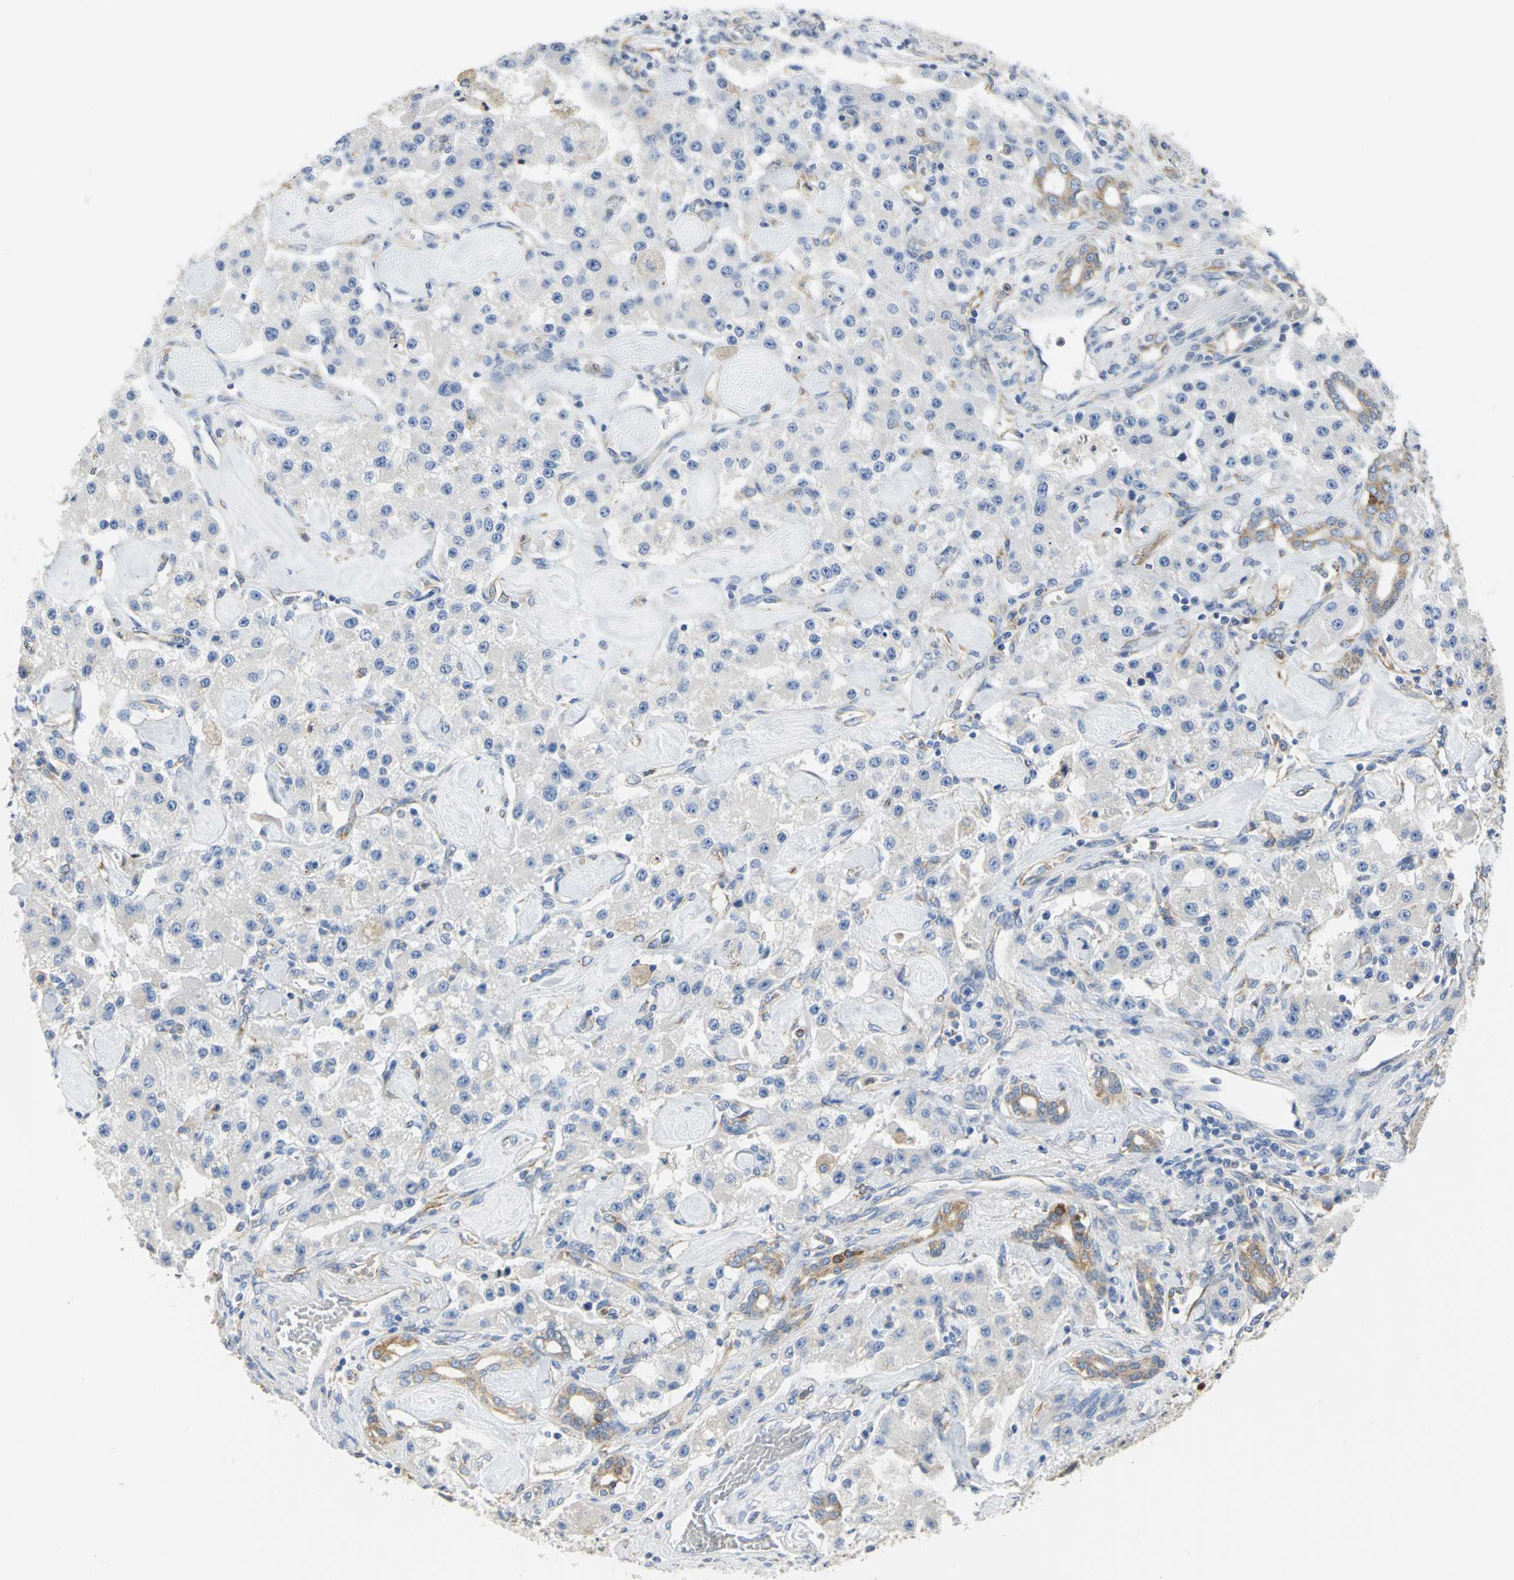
{"staining": {"intensity": "negative", "quantity": "none", "location": "none"}, "tissue": "carcinoid", "cell_type": "Tumor cells", "image_type": "cancer", "snomed": [{"axis": "morphology", "description": "Carcinoid, malignant, NOS"}, {"axis": "topography", "description": "Pancreas"}], "caption": "IHC of carcinoid demonstrates no expression in tumor cells.", "gene": "GNRH2", "patient": {"sex": "male", "age": 41}}